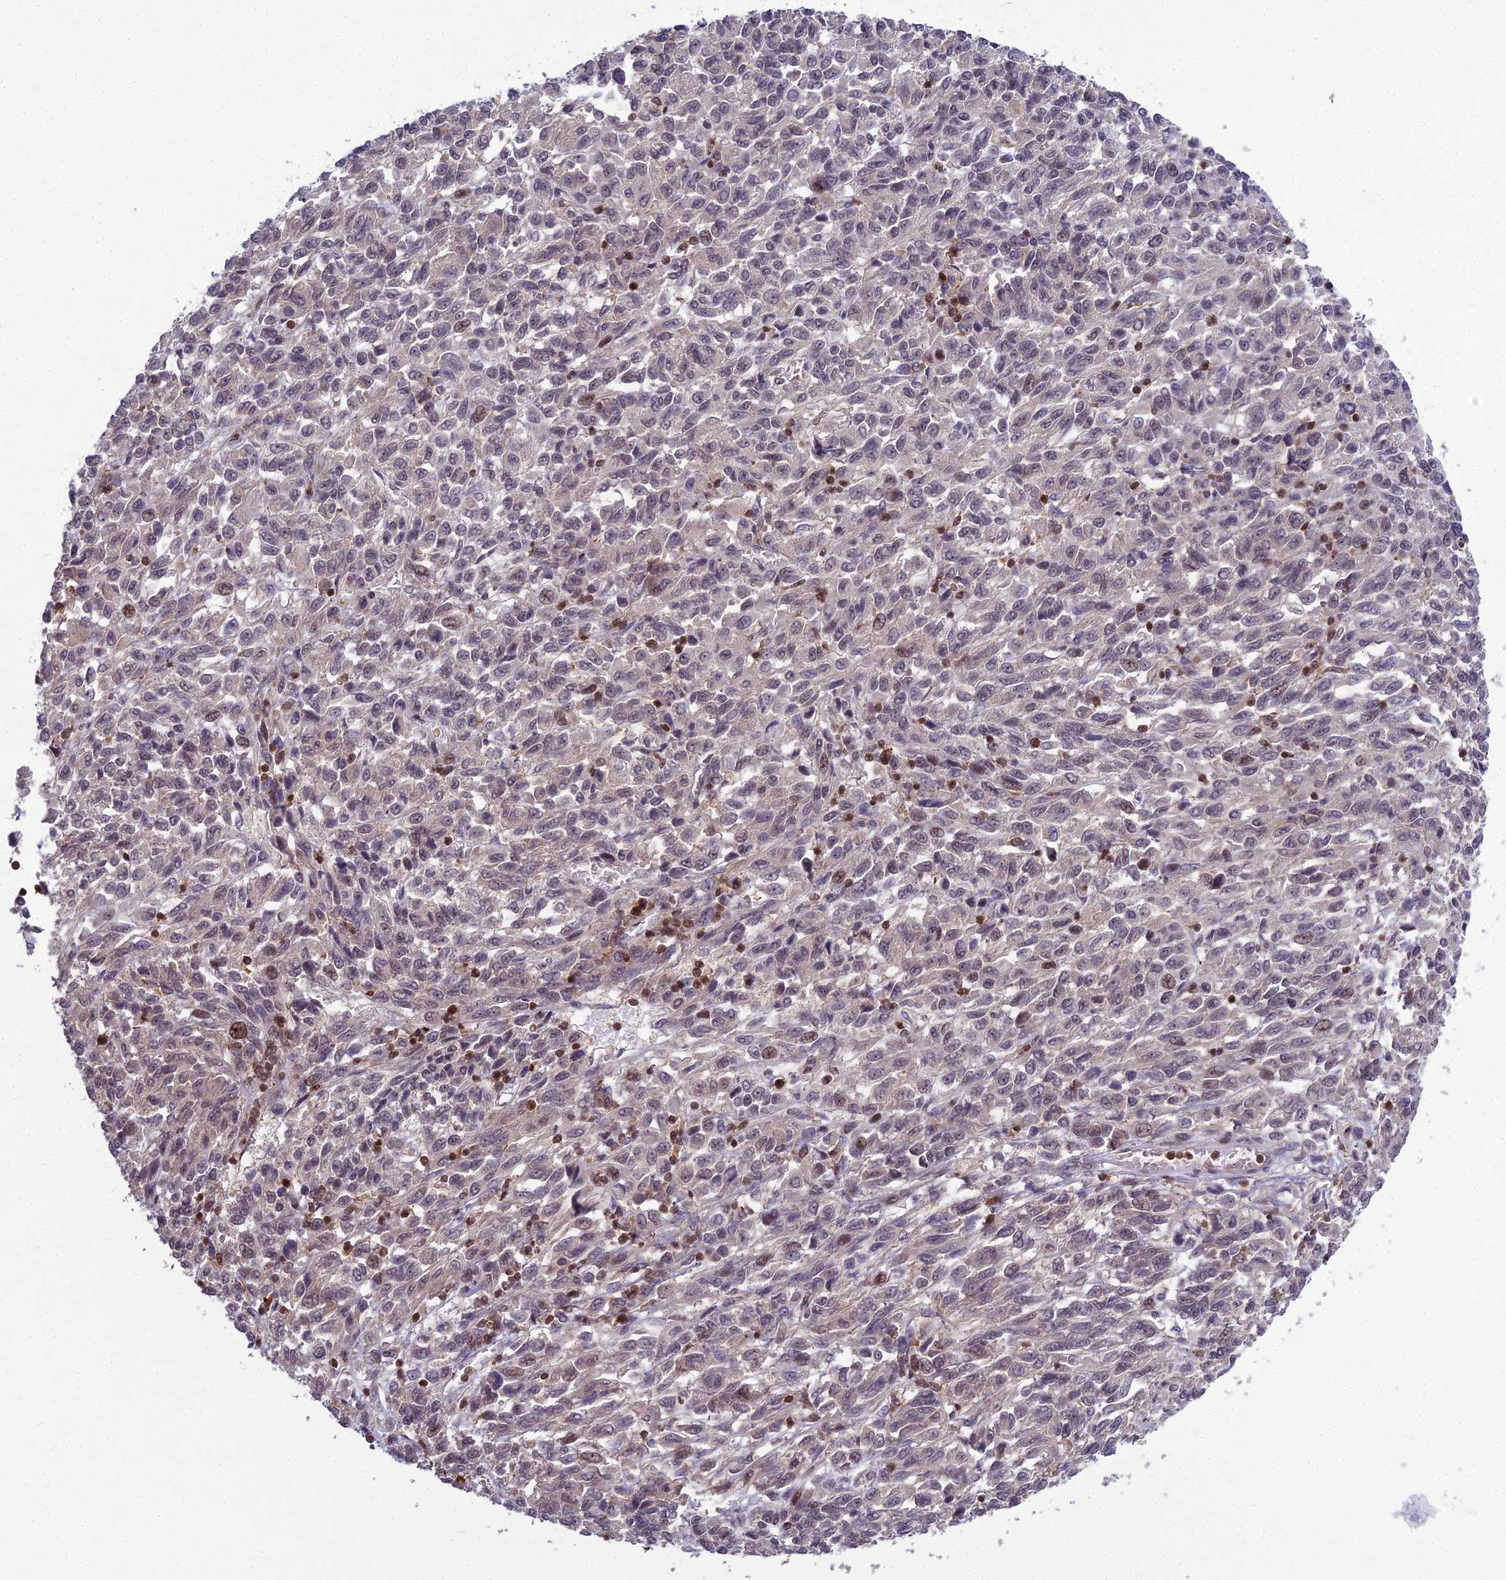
{"staining": {"intensity": "negative", "quantity": "none", "location": "none"}, "tissue": "melanoma", "cell_type": "Tumor cells", "image_type": "cancer", "snomed": [{"axis": "morphology", "description": "Malignant melanoma, Metastatic site"}, {"axis": "topography", "description": "Lung"}], "caption": "Tumor cells are negative for protein expression in human melanoma.", "gene": "GMEB1", "patient": {"sex": "male", "age": 64}}